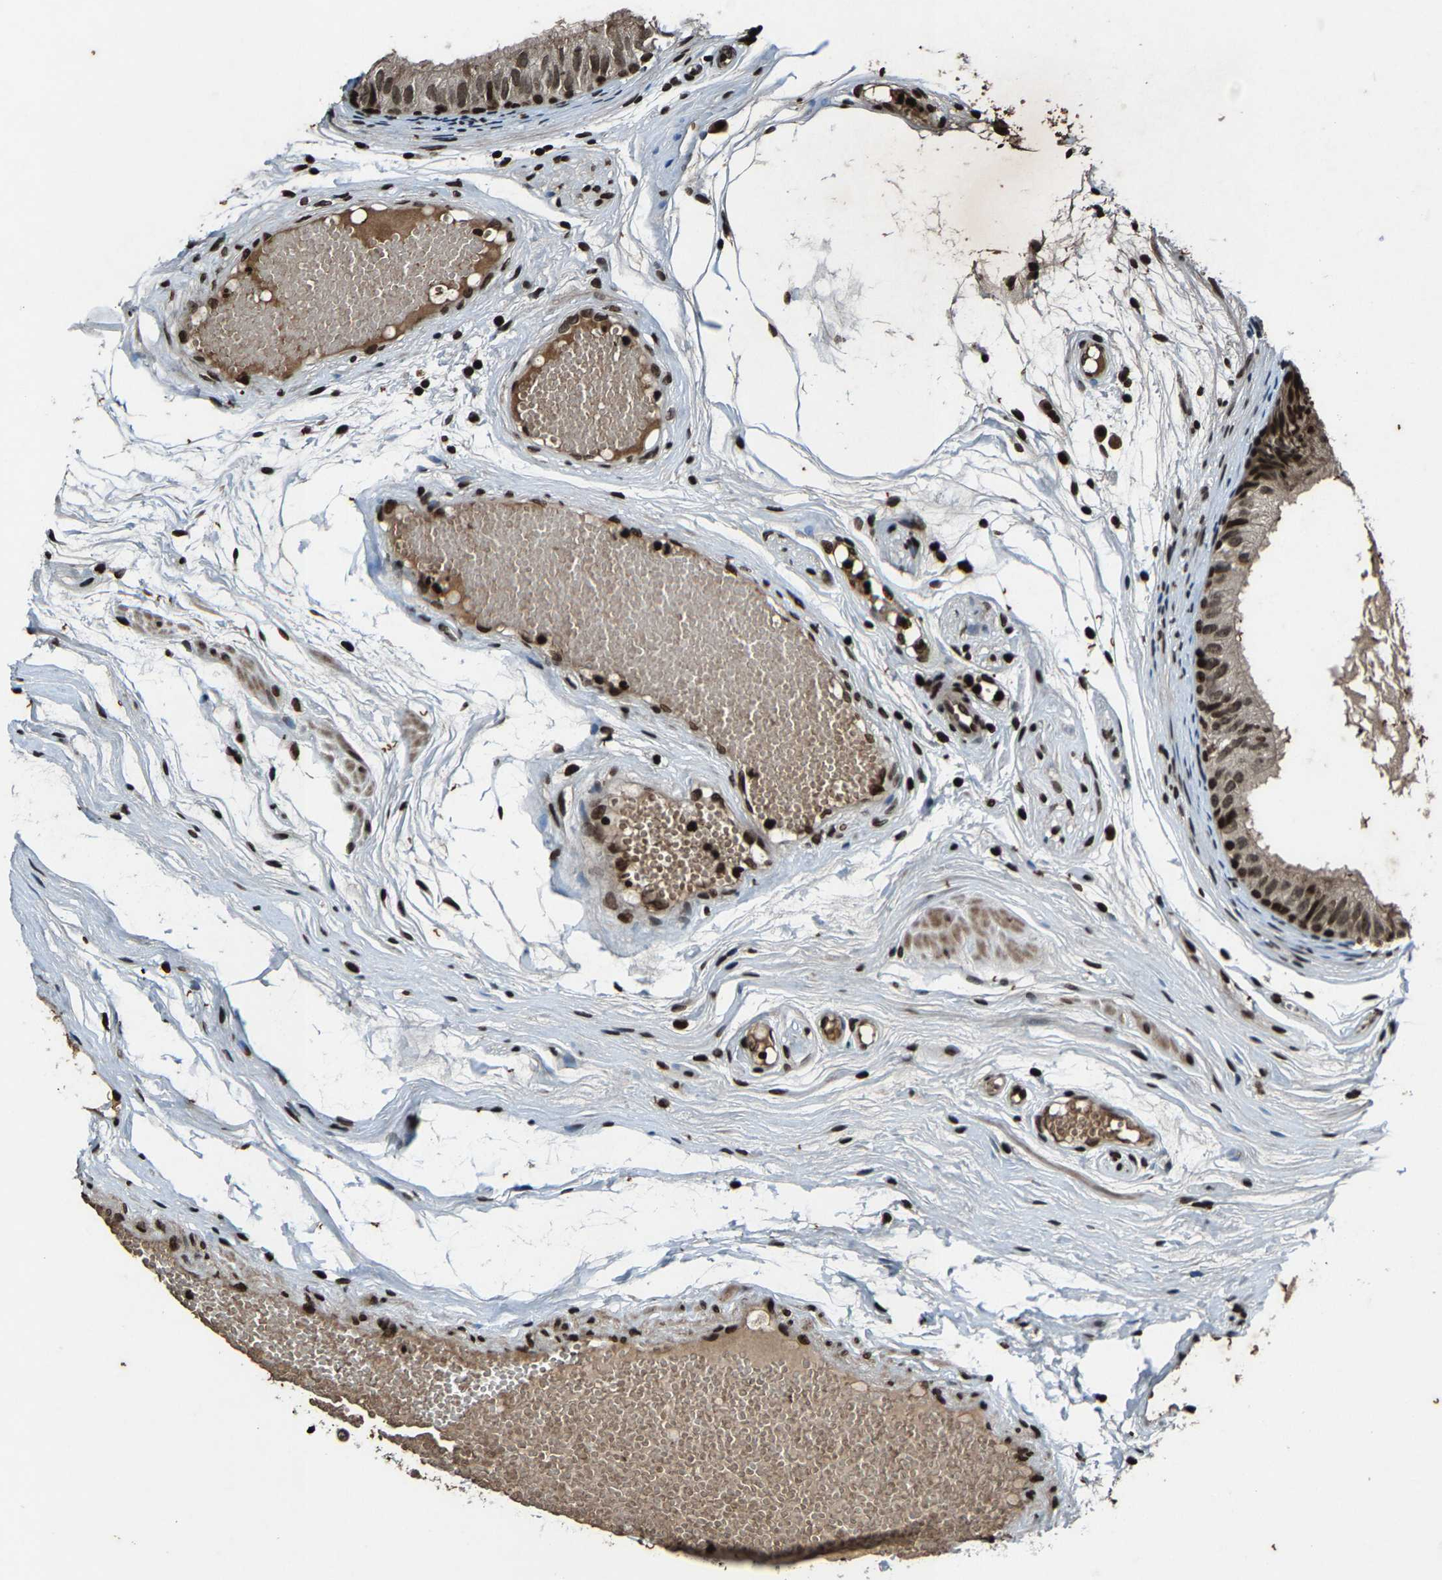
{"staining": {"intensity": "moderate", "quantity": ">75%", "location": "nuclear"}, "tissue": "epididymis", "cell_type": "Glandular cells", "image_type": "normal", "snomed": [{"axis": "morphology", "description": "Normal tissue, NOS"}, {"axis": "morphology", "description": "Atrophy, NOS"}, {"axis": "topography", "description": "Testis"}, {"axis": "topography", "description": "Epididymis"}], "caption": "Glandular cells exhibit medium levels of moderate nuclear expression in about >75% of cells in normal human epididymis. The staining is performed using DAB brown chromogen to label protein expression. The nuclei are counter-stained blue using hematoxylin.", "gene": "H4C1", "patient": {"sex": "male", "age": 18}}